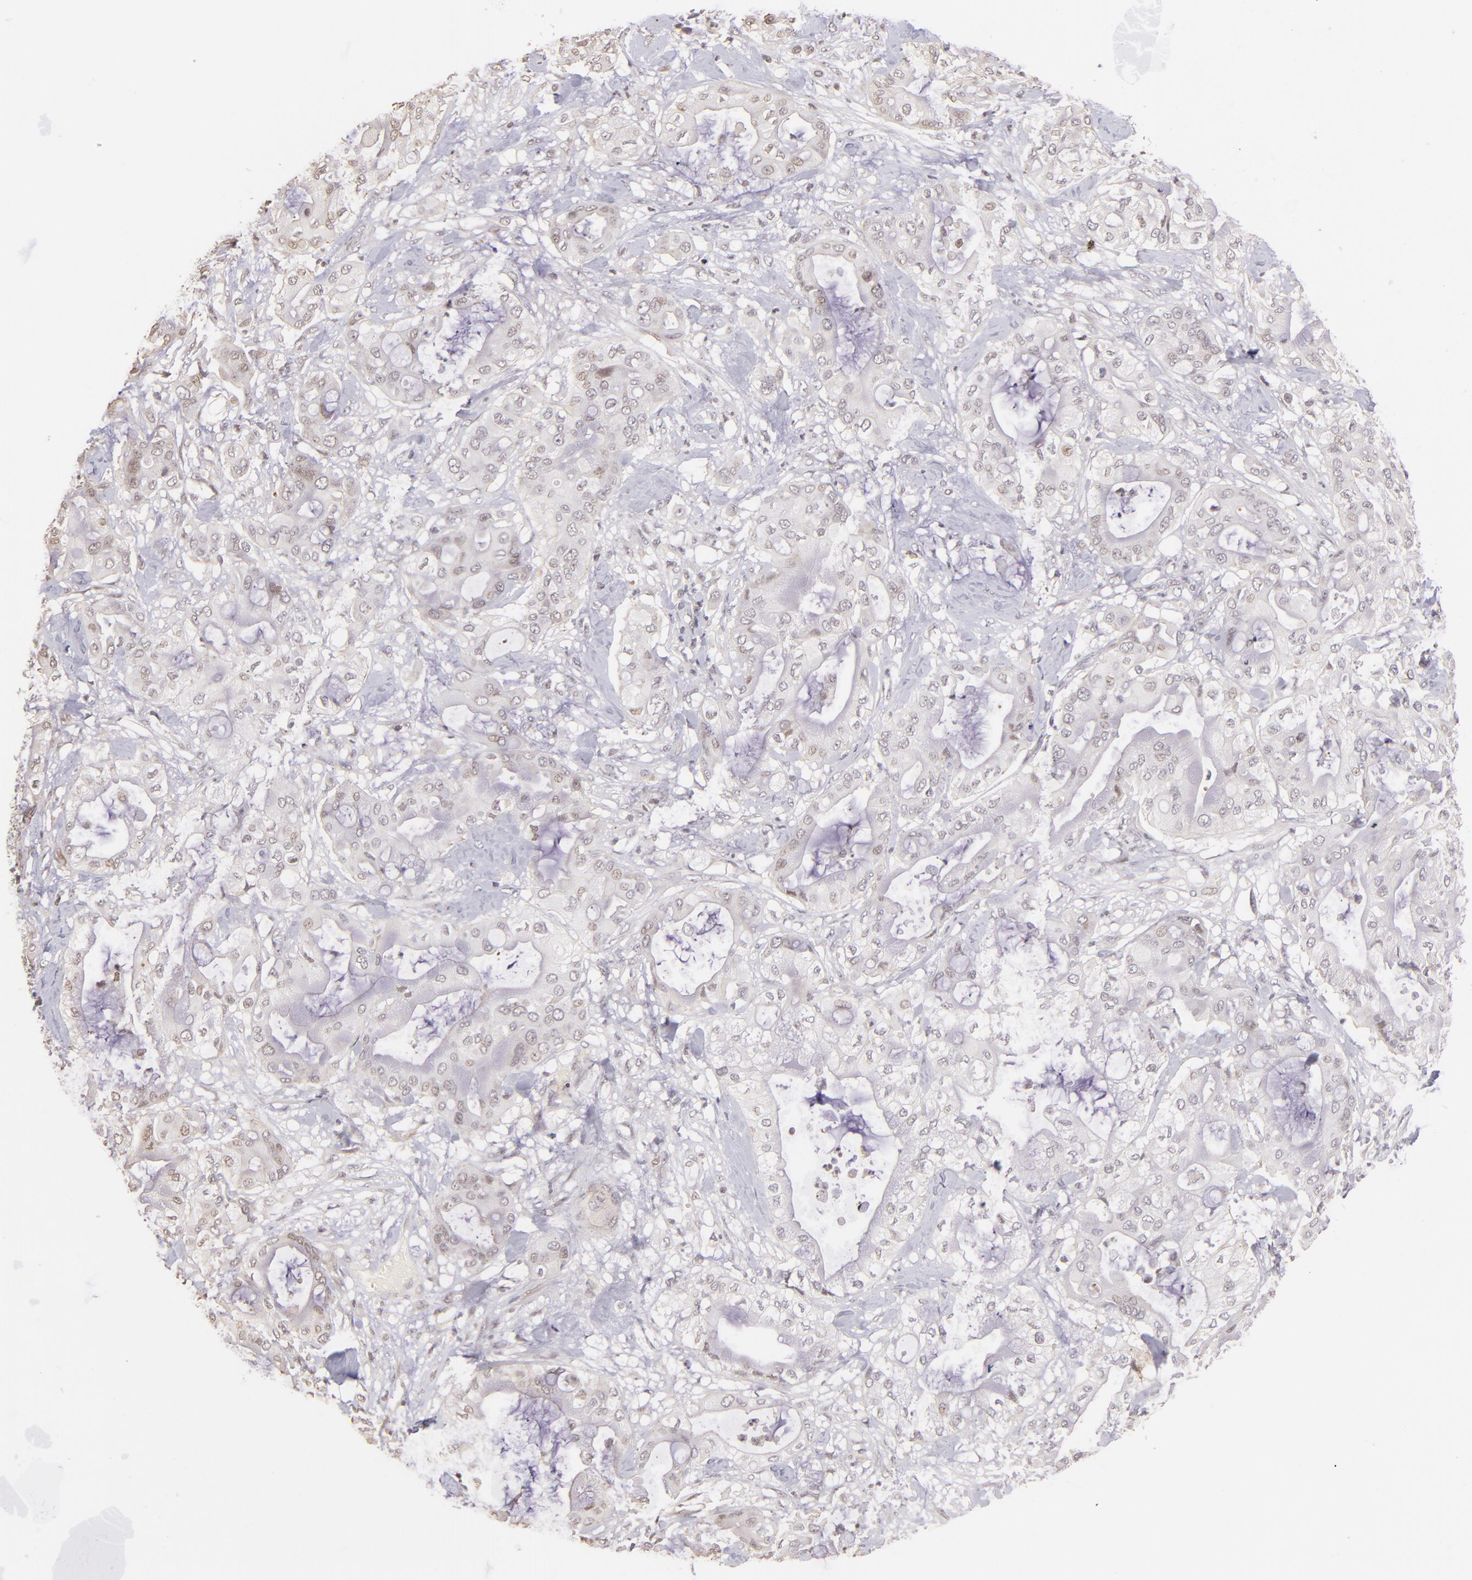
{"staining": {"intensity": "weak", "quantity": "<25%", "location": "nuclear"}, "tissue": "pancreatic cancer", "cell_type": "Tumor cells", "image_type": "cancer", "snomed": [{"axis": "morphology", "description": "Adenocarcinoma, NOS"}, {"axis": "morphology", "description": "Adenocarcinoma, metastatic, NOS"}, {"axis": "topography", "description": "Lymph node"}, {"axis": "topography", "description": "Pancreas"}, {"axis": "topography", "description": "Duodenum"}], "caption": "Tumor cells show no significant expression in pancreatic cancer (metastatic adenocarcinoma).", "gene": "RARB", "patient": {"sex": "female", "age": 64}}